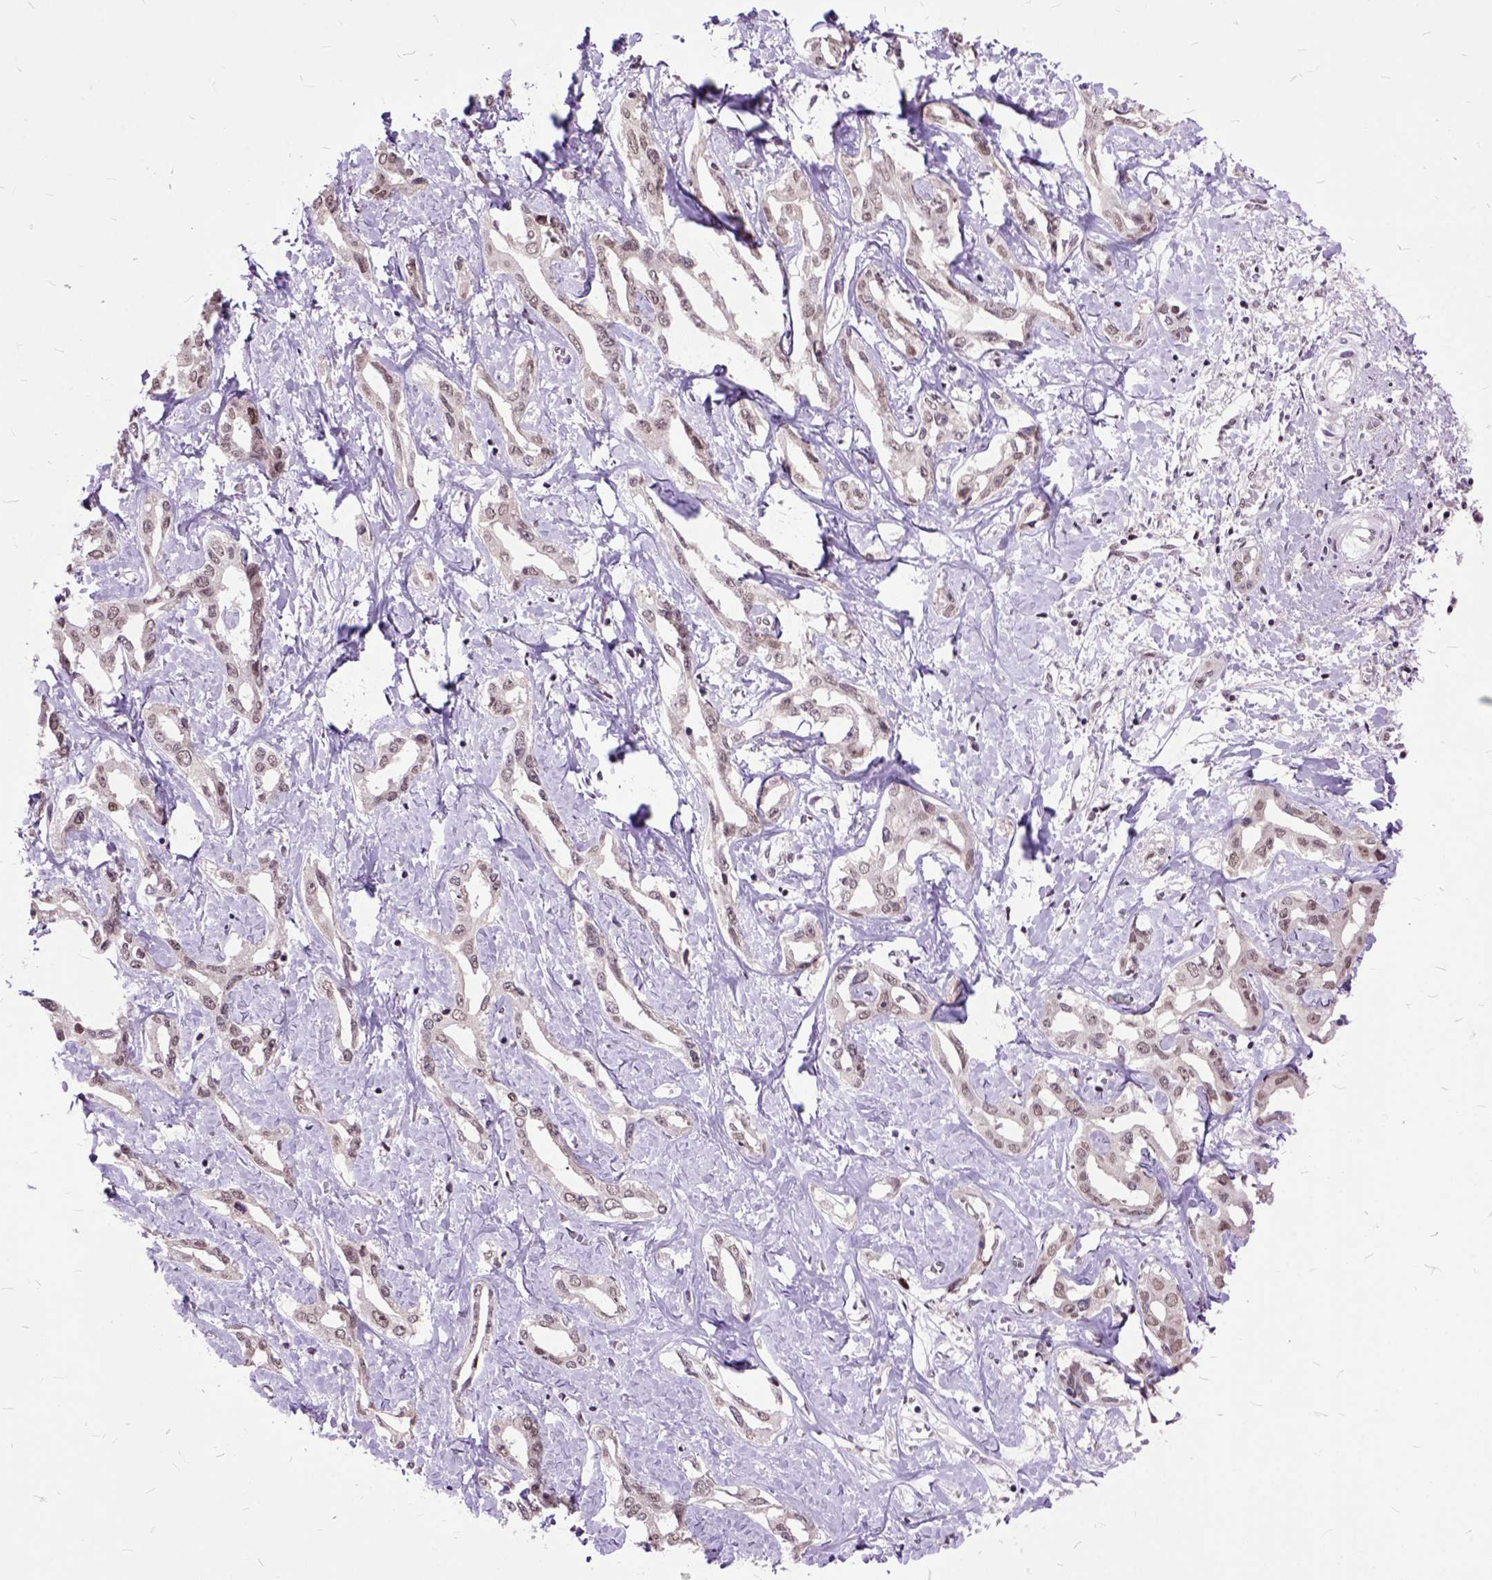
{"staining": {"intensity": "weak", "quantity": ">75%", "location": "nuclear"}, "tissue": "liver cancer", "cell_type": "Tumor cells", "image_type": "cancer", "snomed": [{"axis": "morphology", "description": "Cholangiocarcinoma"}, {"axis": "topography", "description": "Liver"}], "caption": "Immunohistochemistry staining of cholangiocarcinoma (liver), which reveals low levels of weak nuclear expression in approximately >75% of tumor cells indicating weak nuclear protein expression. The staining was performed using DAB (brown) for protein detection and nuclei were counterstained in hematoxylin (blue).", "gene": "ORC5", "patient": {"sex": "male", "age": 59}}